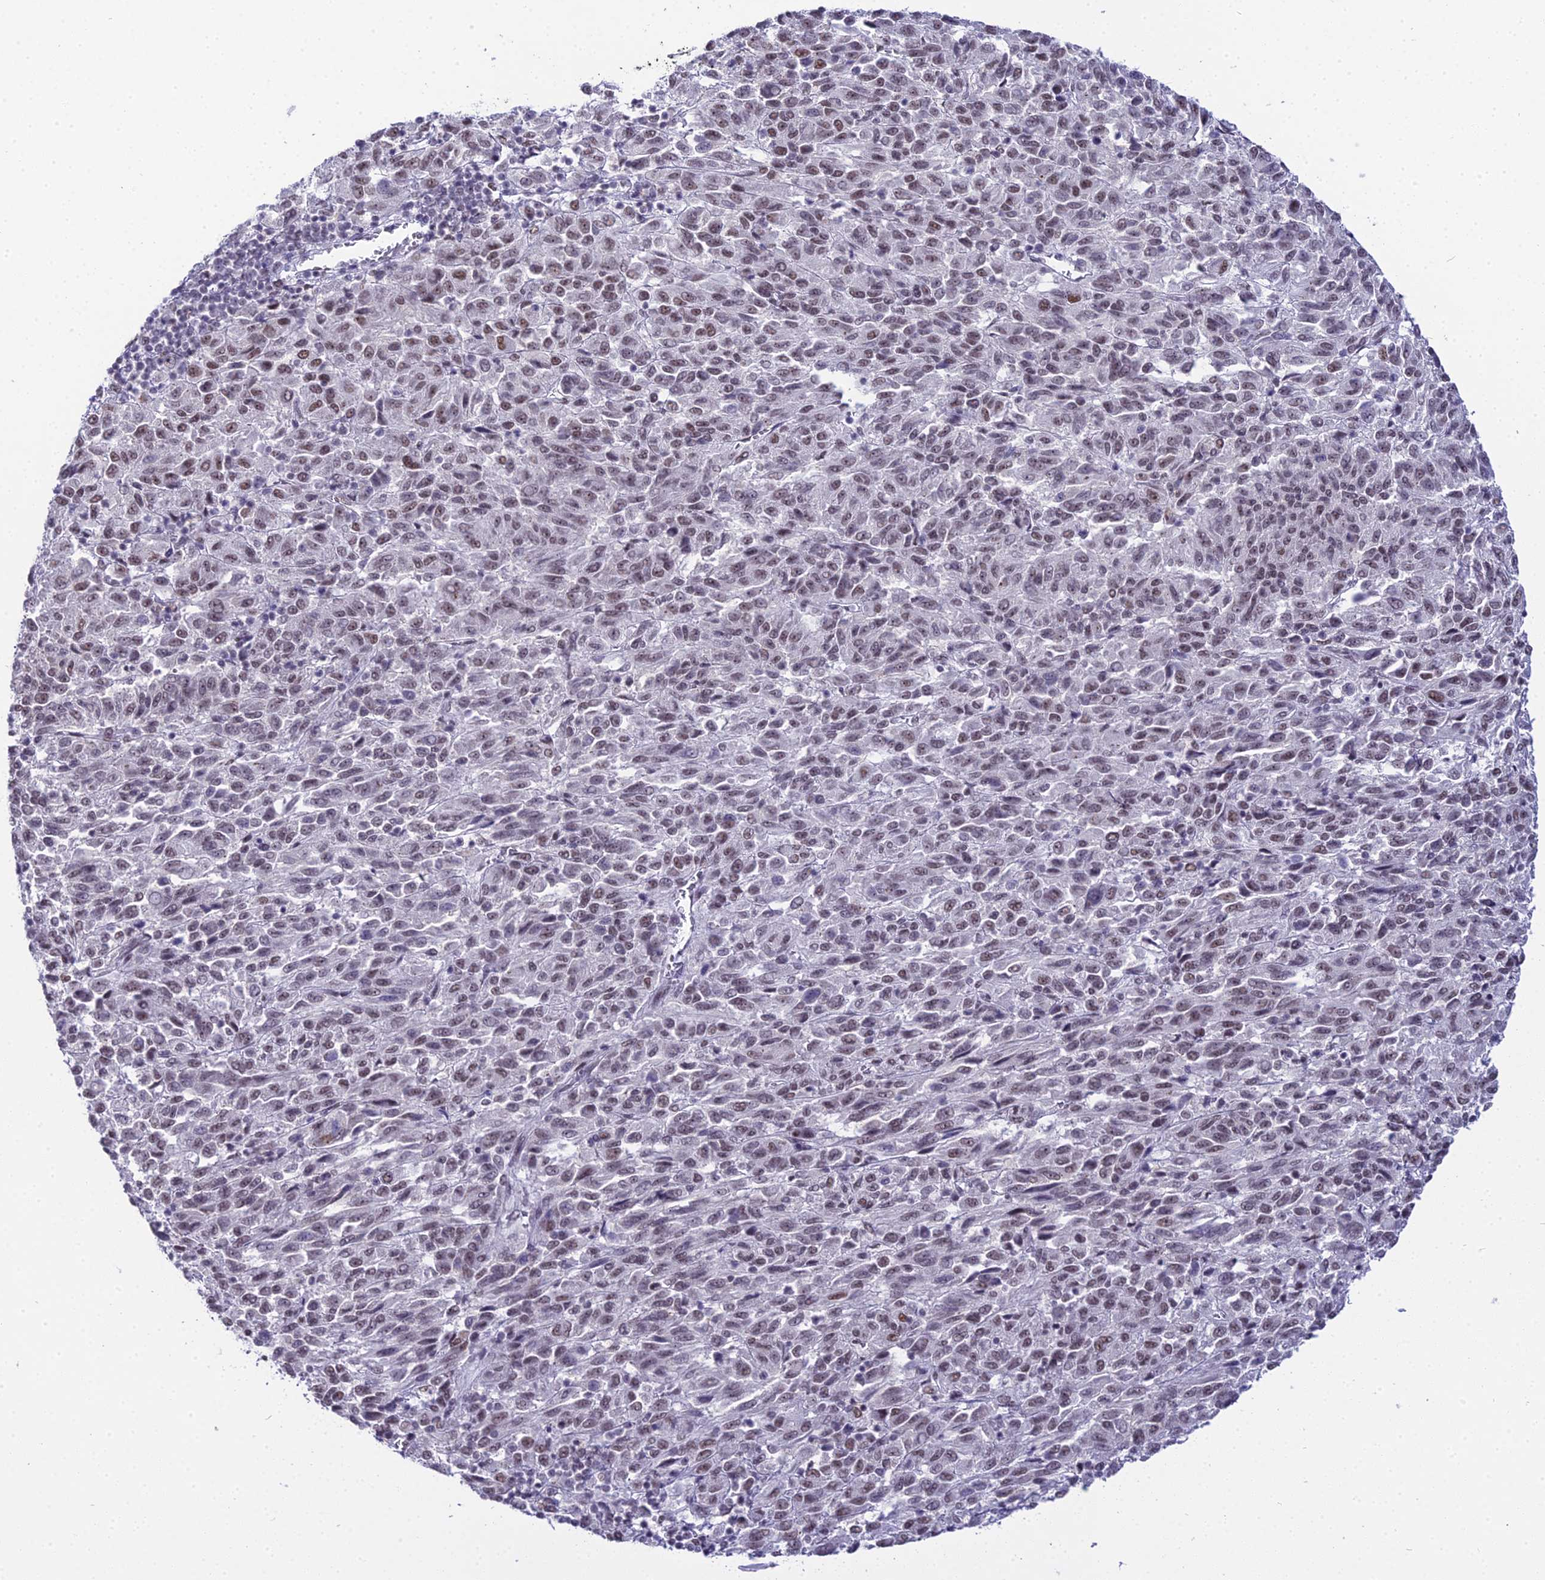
{"staining": {"intensity": "weak", "quantity": "25%-75%", "location": "nuclear"}, "tissue": "melanoma", "cell_type": "Tumor cells", "image_type": "cancer", "snomed": [{"axis": "morphology", "description": "Malignant melanoma, Metastatic site"}, {"axis": "topography", "description": "Lung"}], "caption": "This is a photomicrograph of IHC staining of melanoma, which shows weak staining in the nuclear of tumor cells.", "gene": "RBM12", "patient": {"sex": "male", "age": 64}}